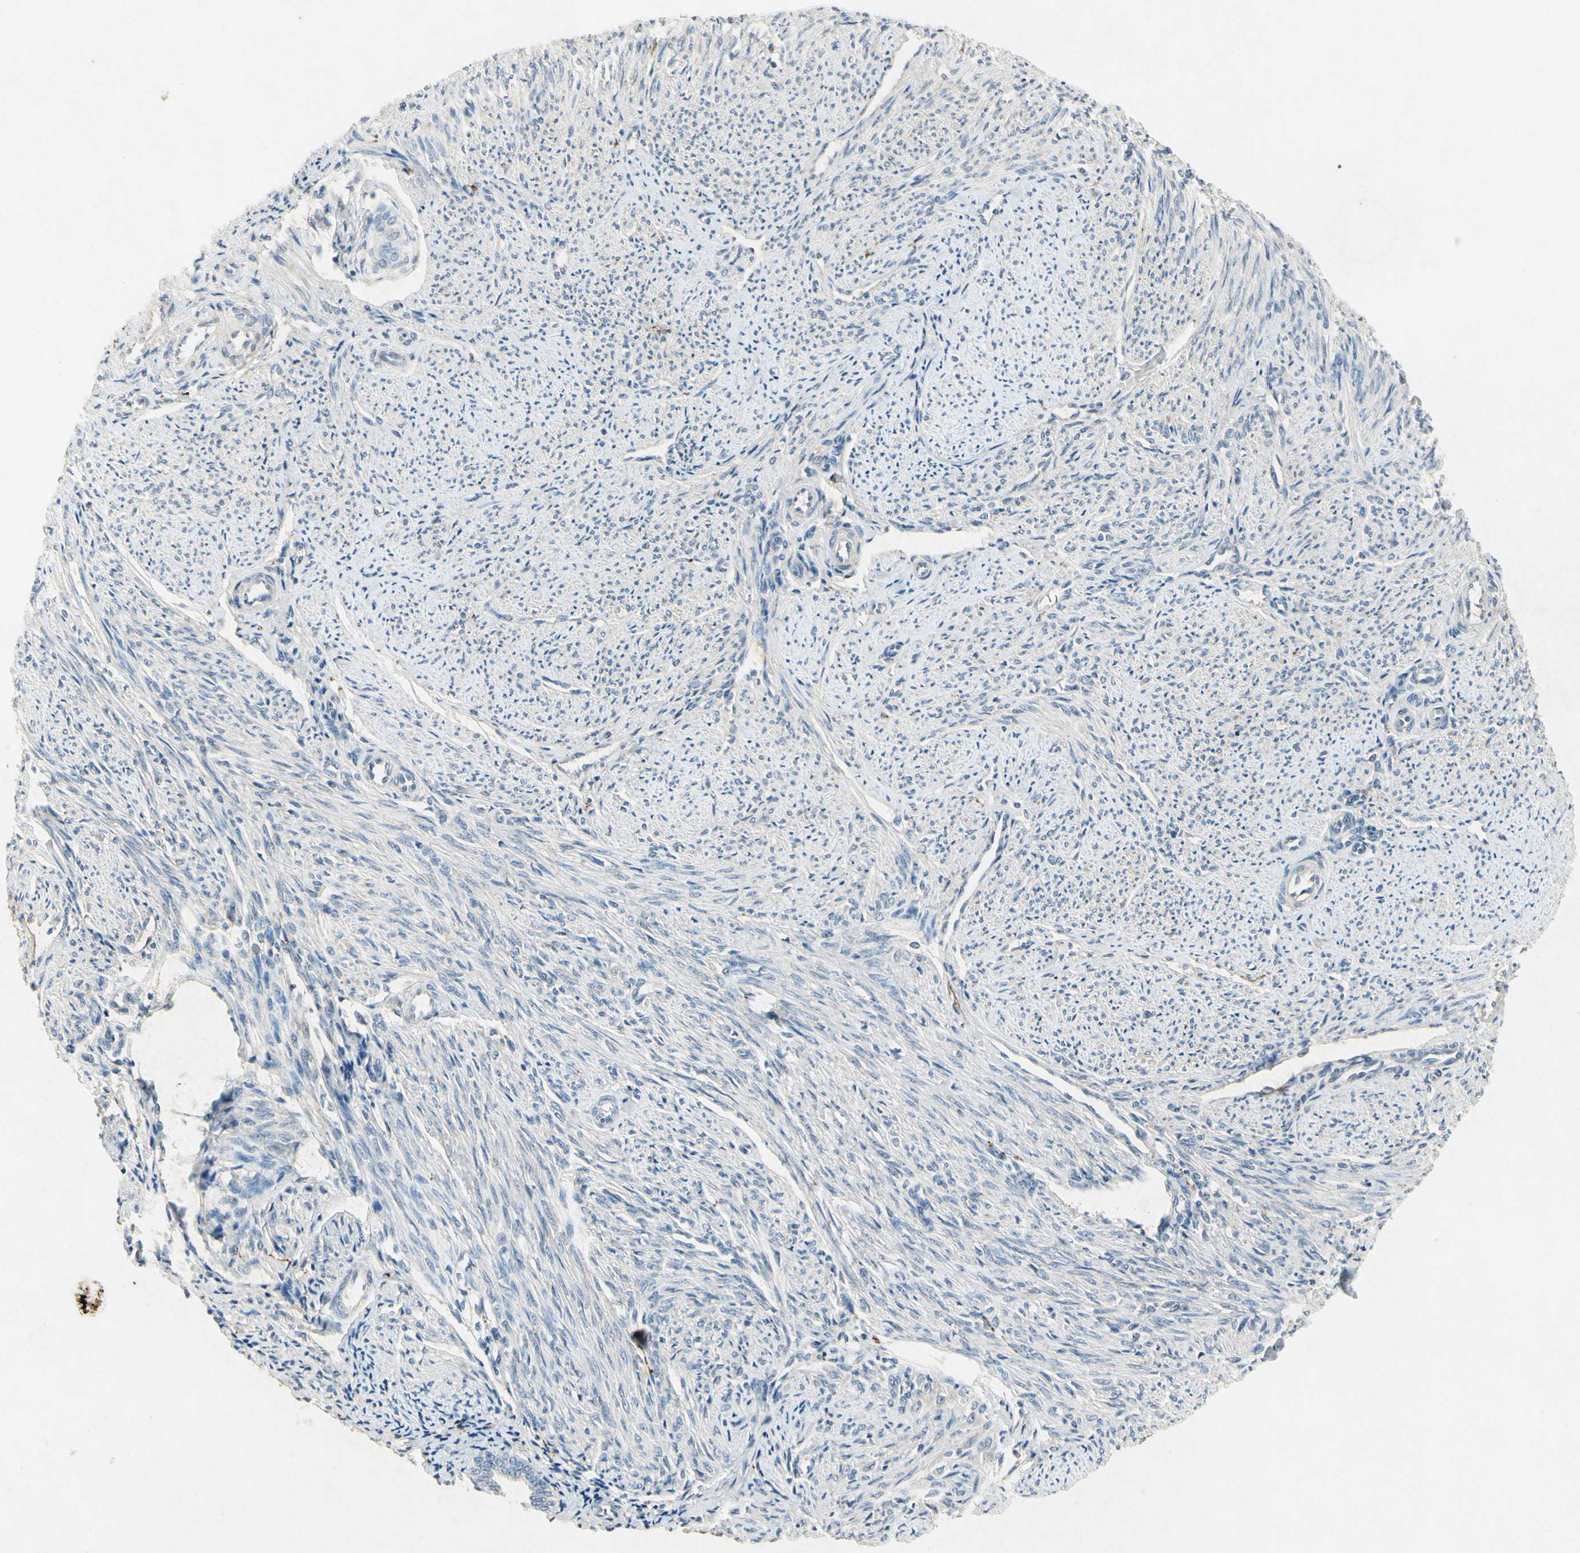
{"staining": {"intensity": "negative", "quantity": "none", "location": "none"}, "tissue": "smooth muscle", "cell_type": "Smooth muscle cells", "image_type": "normal", "snomed": [{"axis": "morphology", "description": "Normal tissue, NOS"}, {"axis": "topography", "description": "Smooth muscle"}], "caption": "An immunohistochemistry (IHC) histopathology image of benign smooth muscle is shown. There is no staining in smooth muscle cells of smooth muscle. (IHC, brightfield microscopy, high magnification).", "gene": "SNAP91", "patient": {"sex": "female", "age": 65}}